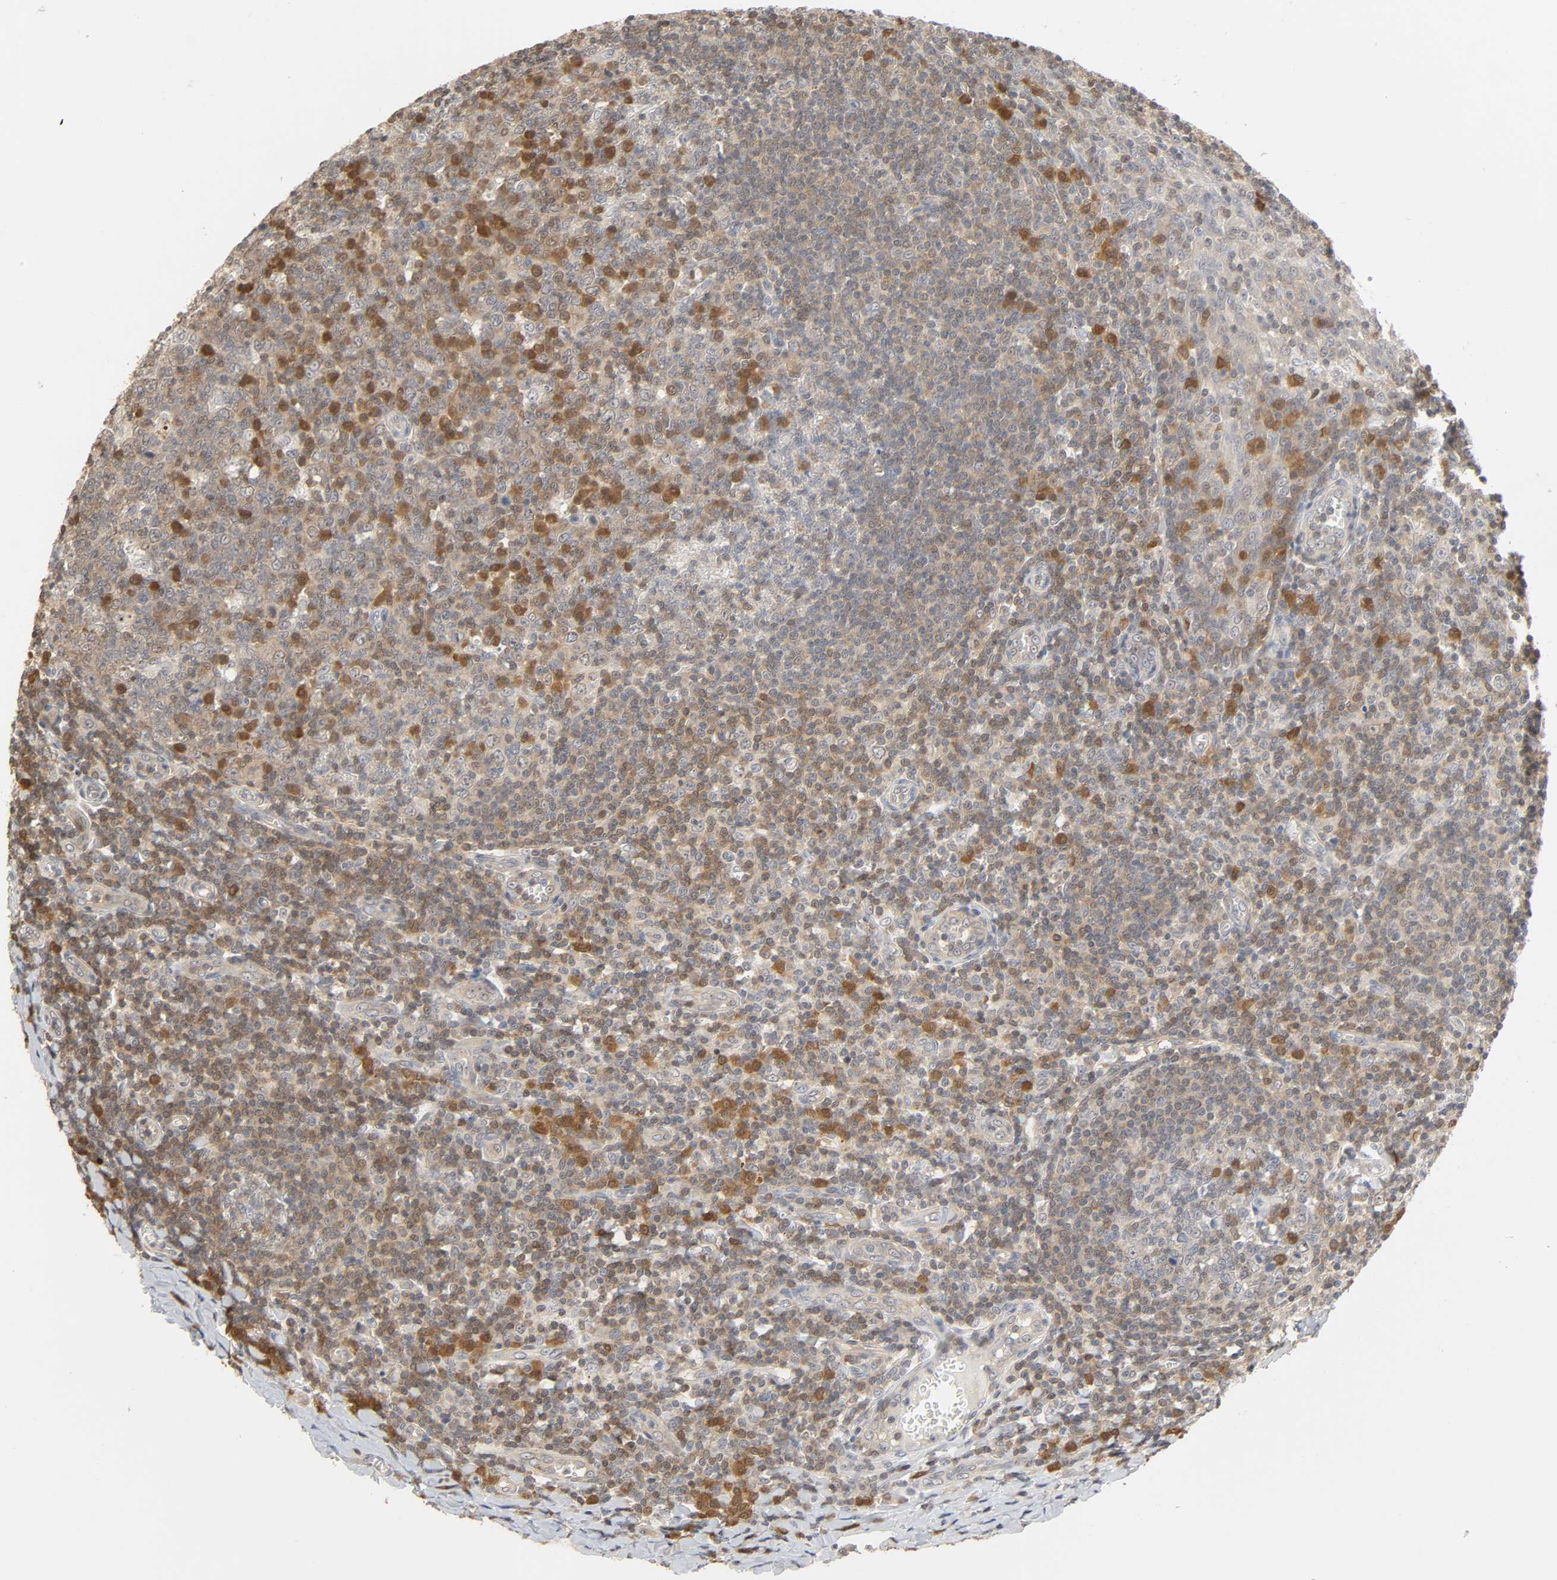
{"staining": {"intensity": "strong", "quantity": "<25%", "location": "cytoplasmic/membranous,nuclear"}, "tissue": "tonsil", "cell_type": "Germinal center cells", "image_type": "normal", "snomed": [{"axis": "morphology", "description": "Normal tissue, NOS"}, {"axis": "topography", "description": "Tonsil"}], "caption": "The micrograph exhibits staining of normal tonsil, revealing strong cytoplasmic/membranous,nuclear protein expression (brown color) within germinal center cells.", "gene": "MIF", "patient": {"sex": "male", "age": 31}}